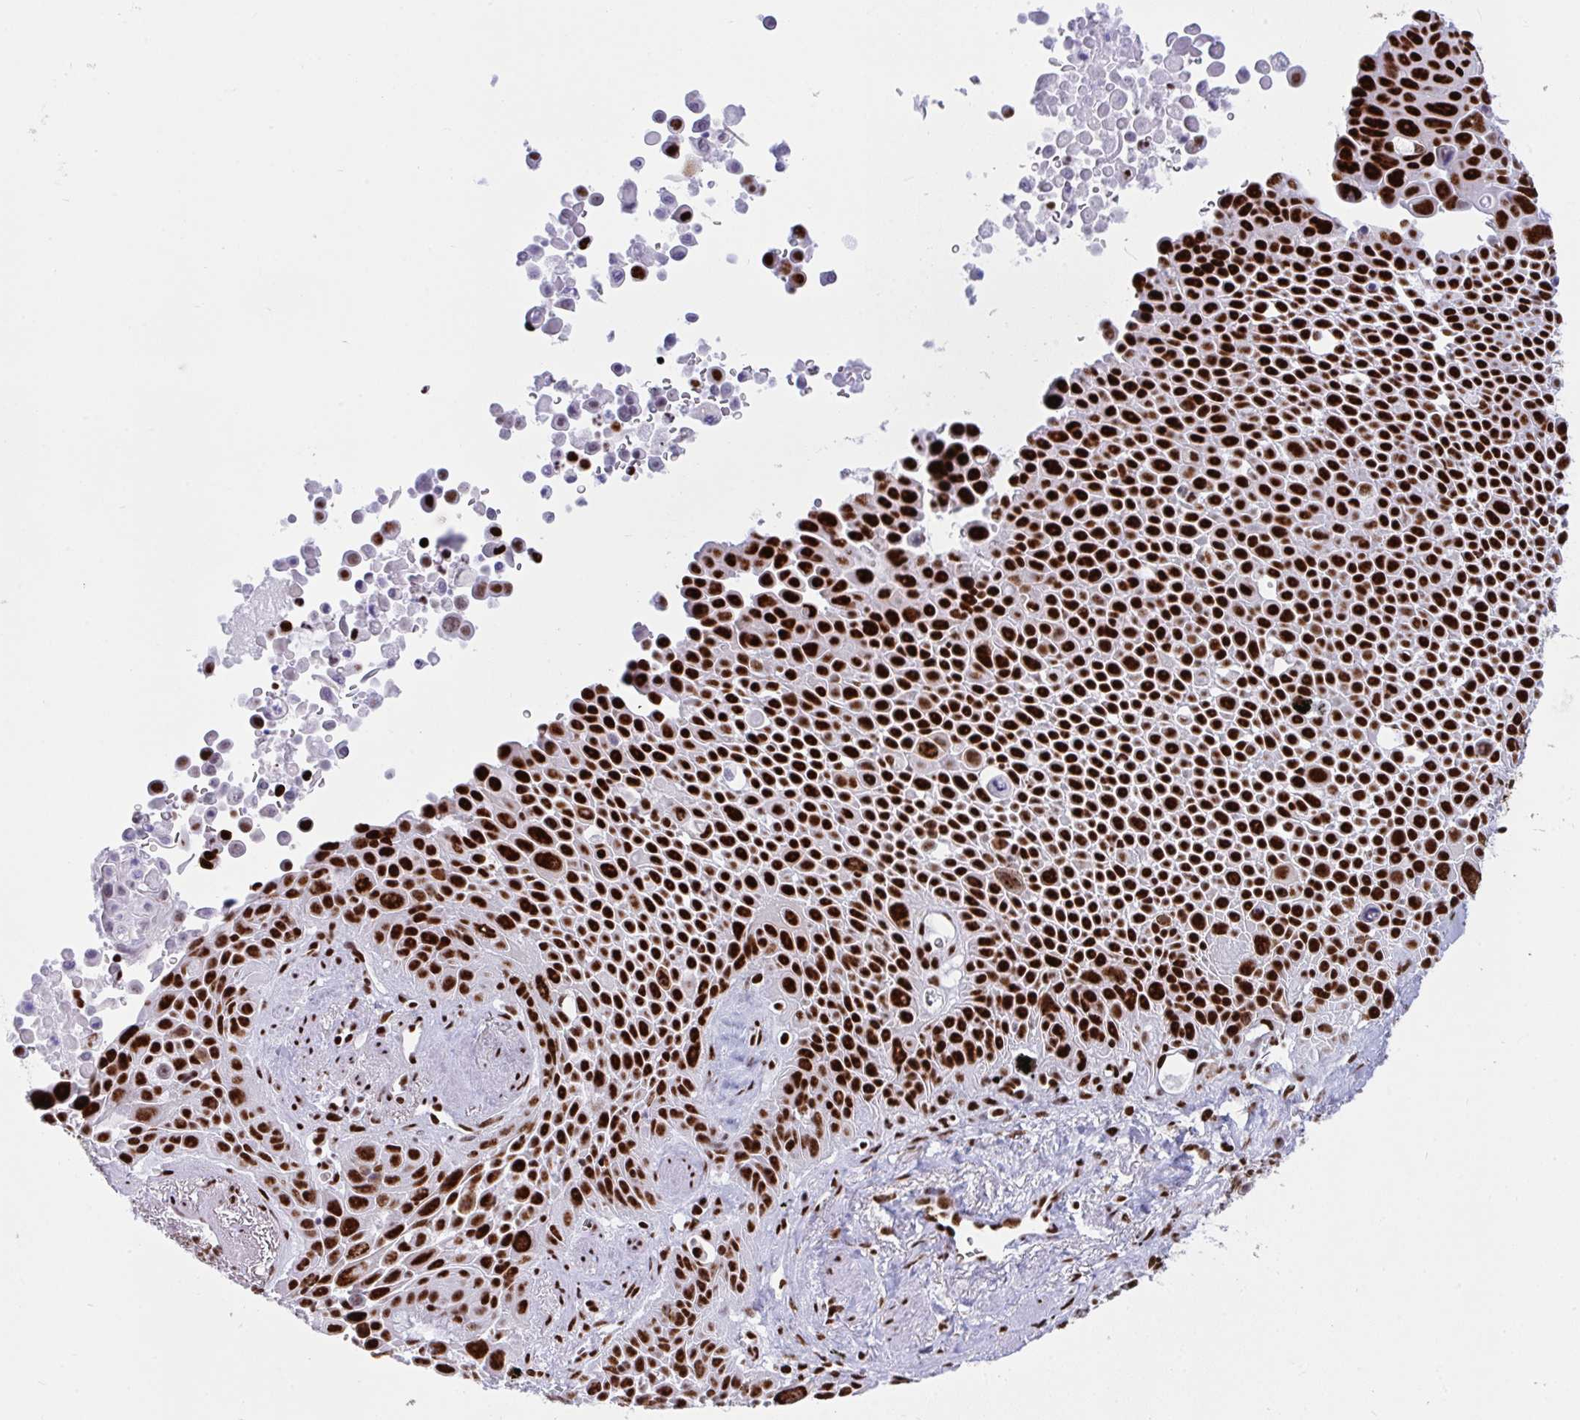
{"staining": {"intensity": "strong", "quantity": ">75%", "location": "nuclear"}, "tissue": "lung cancer", "cell_type": "Tumor cells", "image_type": "cancer", "snomed": [{"axis": "morphology", "description": "Squamous cell carcinoma, NOS"}, {"axis": "morphology", "description": "Squamous cell carcinoma, metastatic, NOS"}, {"axis": "topography", "description": "Lymph node"}, {"axis": "topography", "description": "Lung"}], "caption": "Strong nuclear positivity is appreciated in approximately >75% of tumor cells in lung cancer. (brown staining indicates protein expression, while blue staining denotes nuclei).", "gene": "IKZF2", "patient": {"sex": "female", "age": 62}}